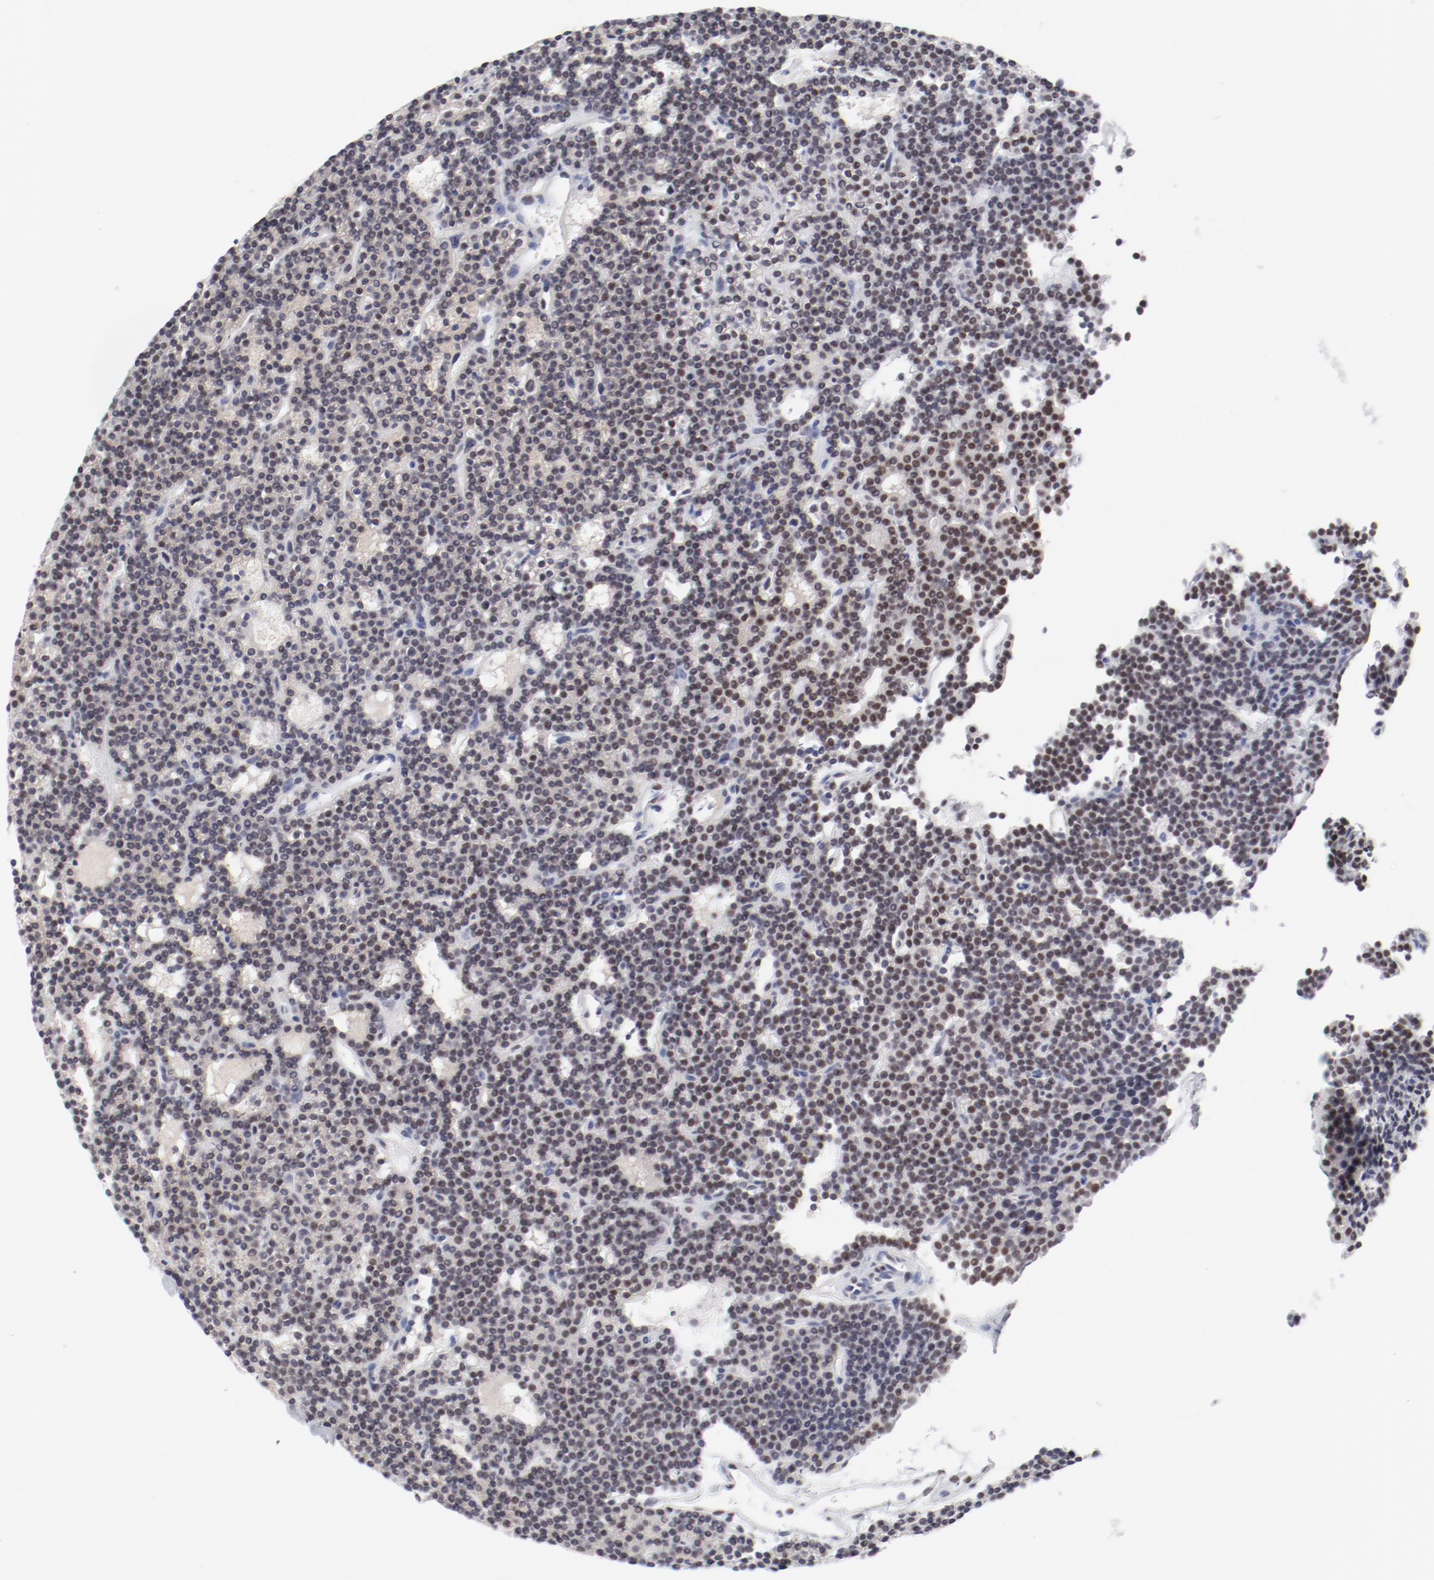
{"staining": {"intensity": "moderate", "quantity": "25%-75%", "location": "nuclear"}, "tissue": "parathyroid gland", "cell_type": "Glandular cells", "image_type": "normal", "snomed": [{"axis": "morphology", "description": "Normal tissue, NOS"}, {"axis": "topography", "description": "Parathyroid gland"}], "caption": "Immunohistochemistry (IHC) image of benign parathyroid gland stained for a protein (brown), which reveals medium levels of moderate nuclear expression in approximately 25%-75% of glandular cells.", "gene": "ATF2", "patient": {"sex": "female", "age": 45}}